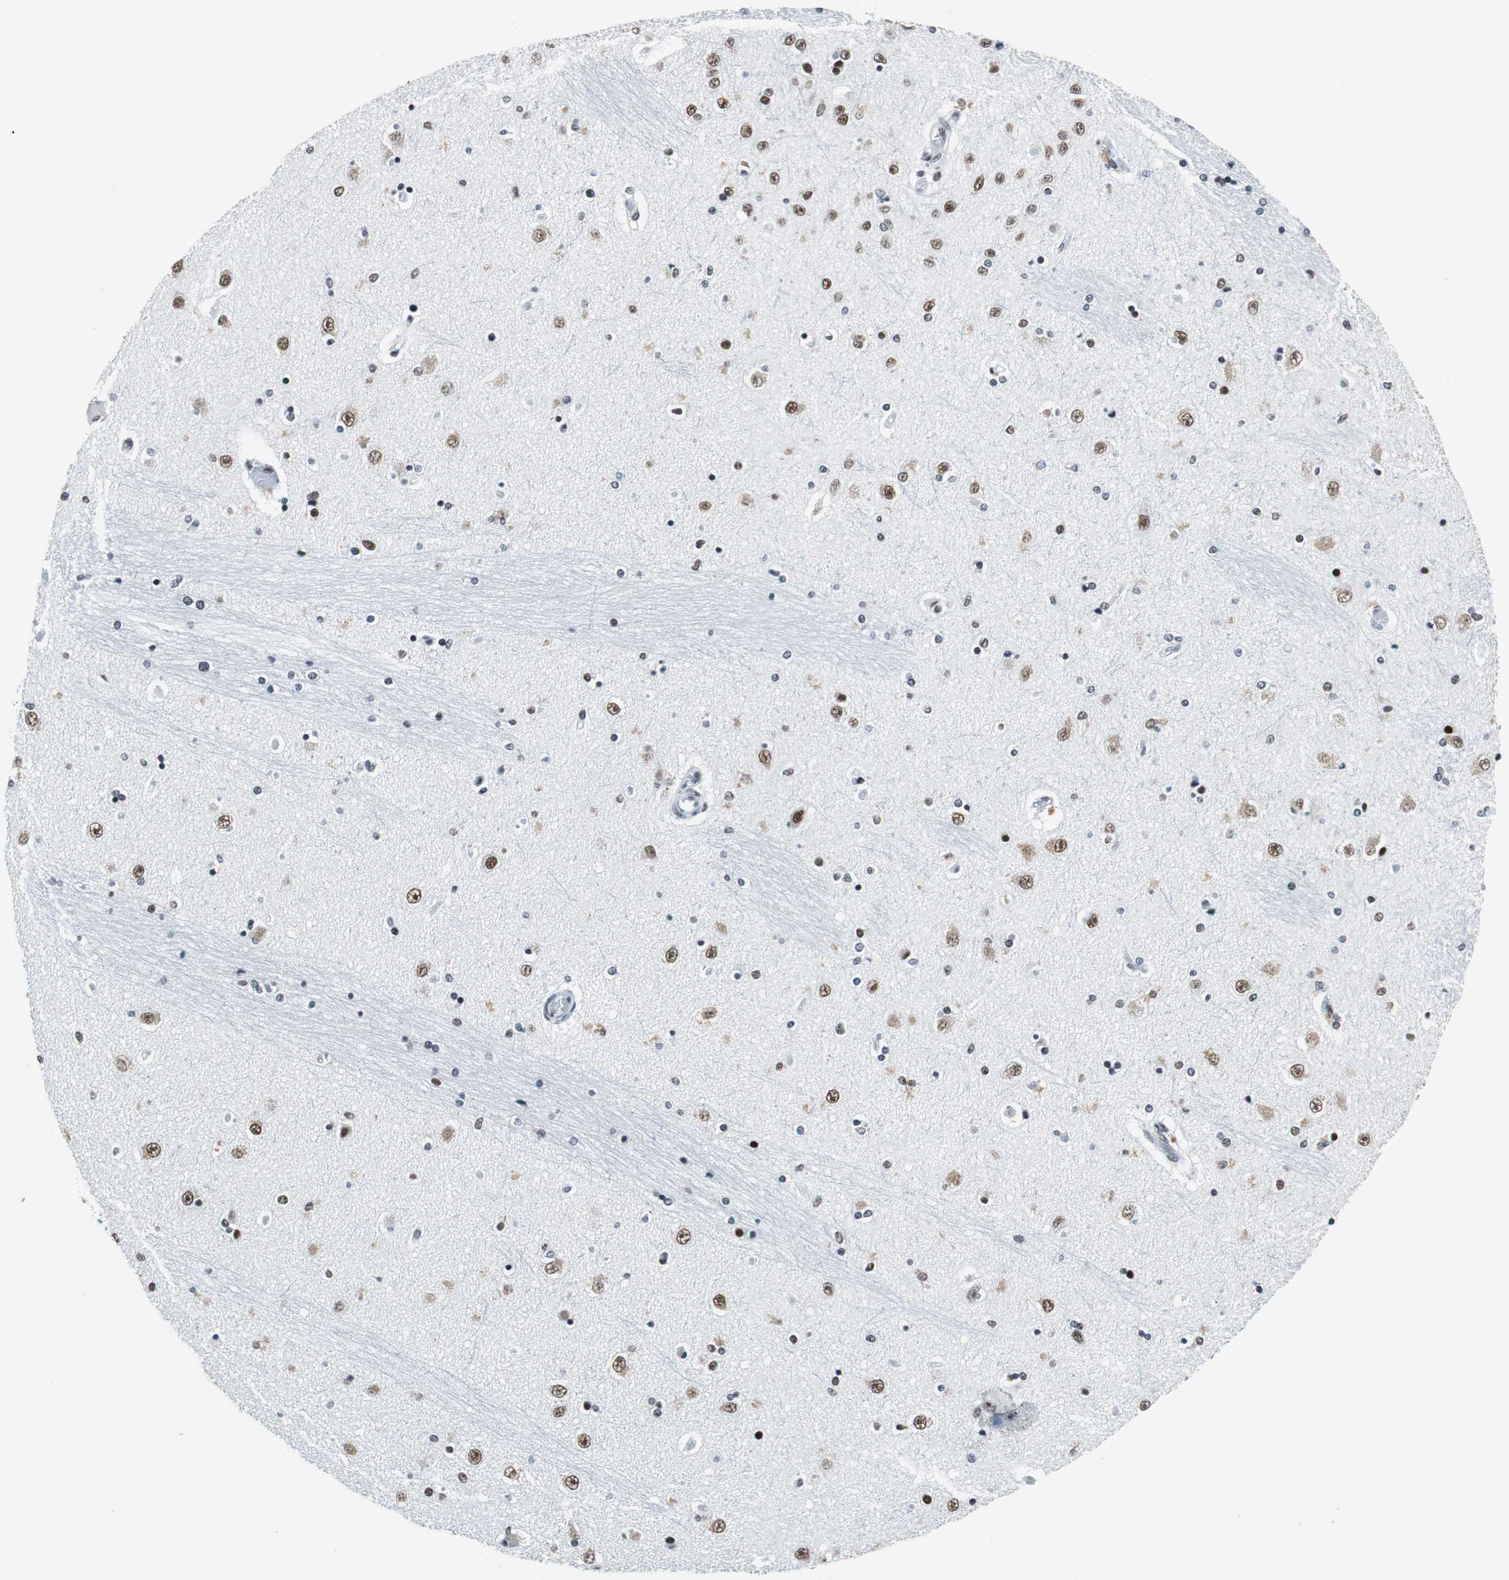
{"staining": {"intensity": "moderate", "quantity": "25%-75%", "location": "nuclear"}, "tissue": "hippocampus", "cell_type": "Glial cells", "image_type": "normal", "snomed": [{"axis": "morphology", "description": "Normal tissue, NOS"}, {"axis": "topography", "description": "Hippocampus"}], "caption": "Hippocampus stained for a protein displays moderate nuclear positivity in glial cells.", "gene": "HDAC3", "patient": {"sex": "female", "age": 54}}